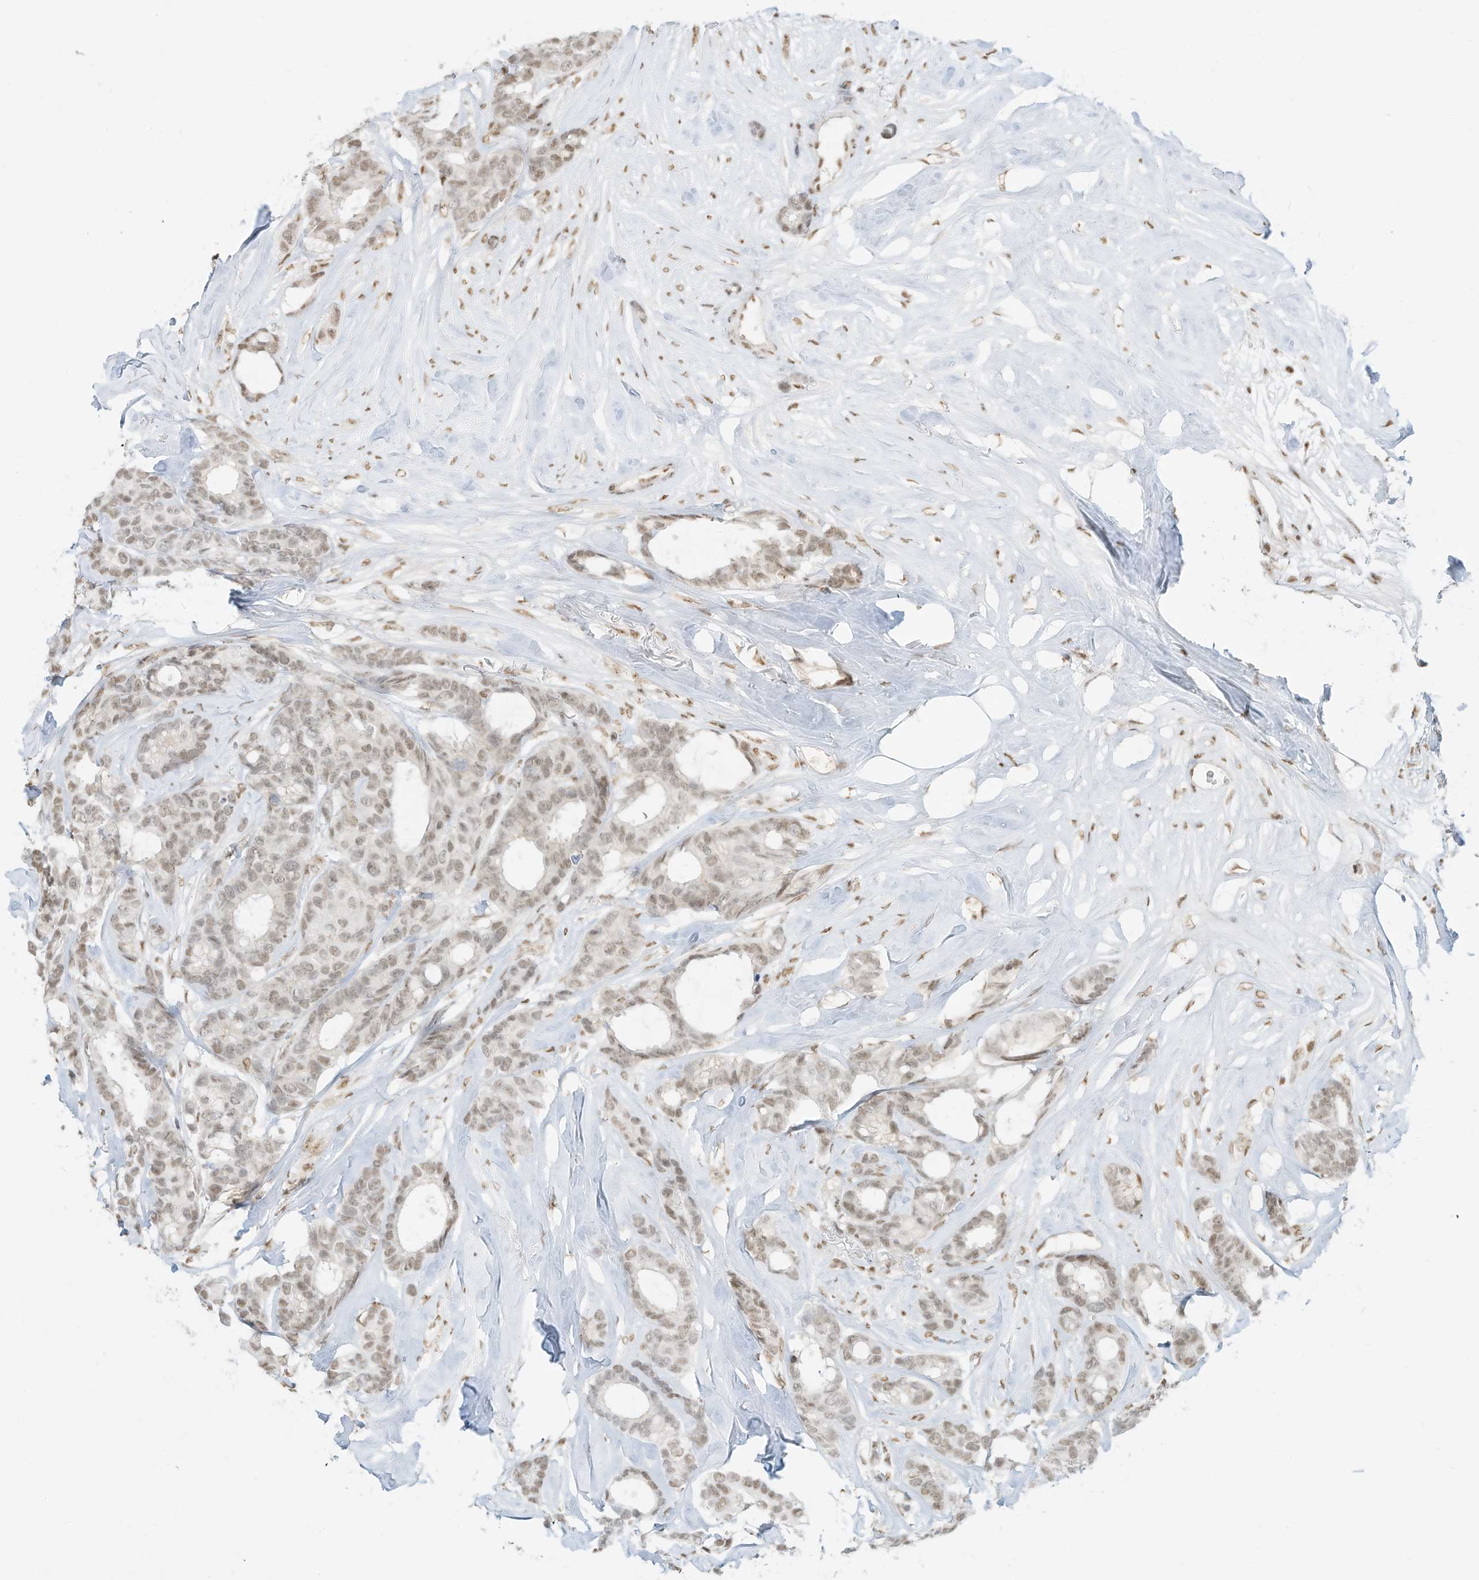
{"staining": {"intensity": "weak", "quantity": "25%-75%", "location": "nuclear"}, "tissue": "breast cancer", "cell_type": "Tumor cells", "image_type": "cancer", "snomed": [{"axis": "morphology", "description": "Duct carcinoma"}, {"axis": "topography", "description": "Breast"}], "caption": "The micrograph displays a brown stain indicating the presence of a protein in the nuclear of tumor cells in breast infiltrating ductal carcinoma.", "gene": "NHSL1", "patient": {"sex": "female", "age": 87}}